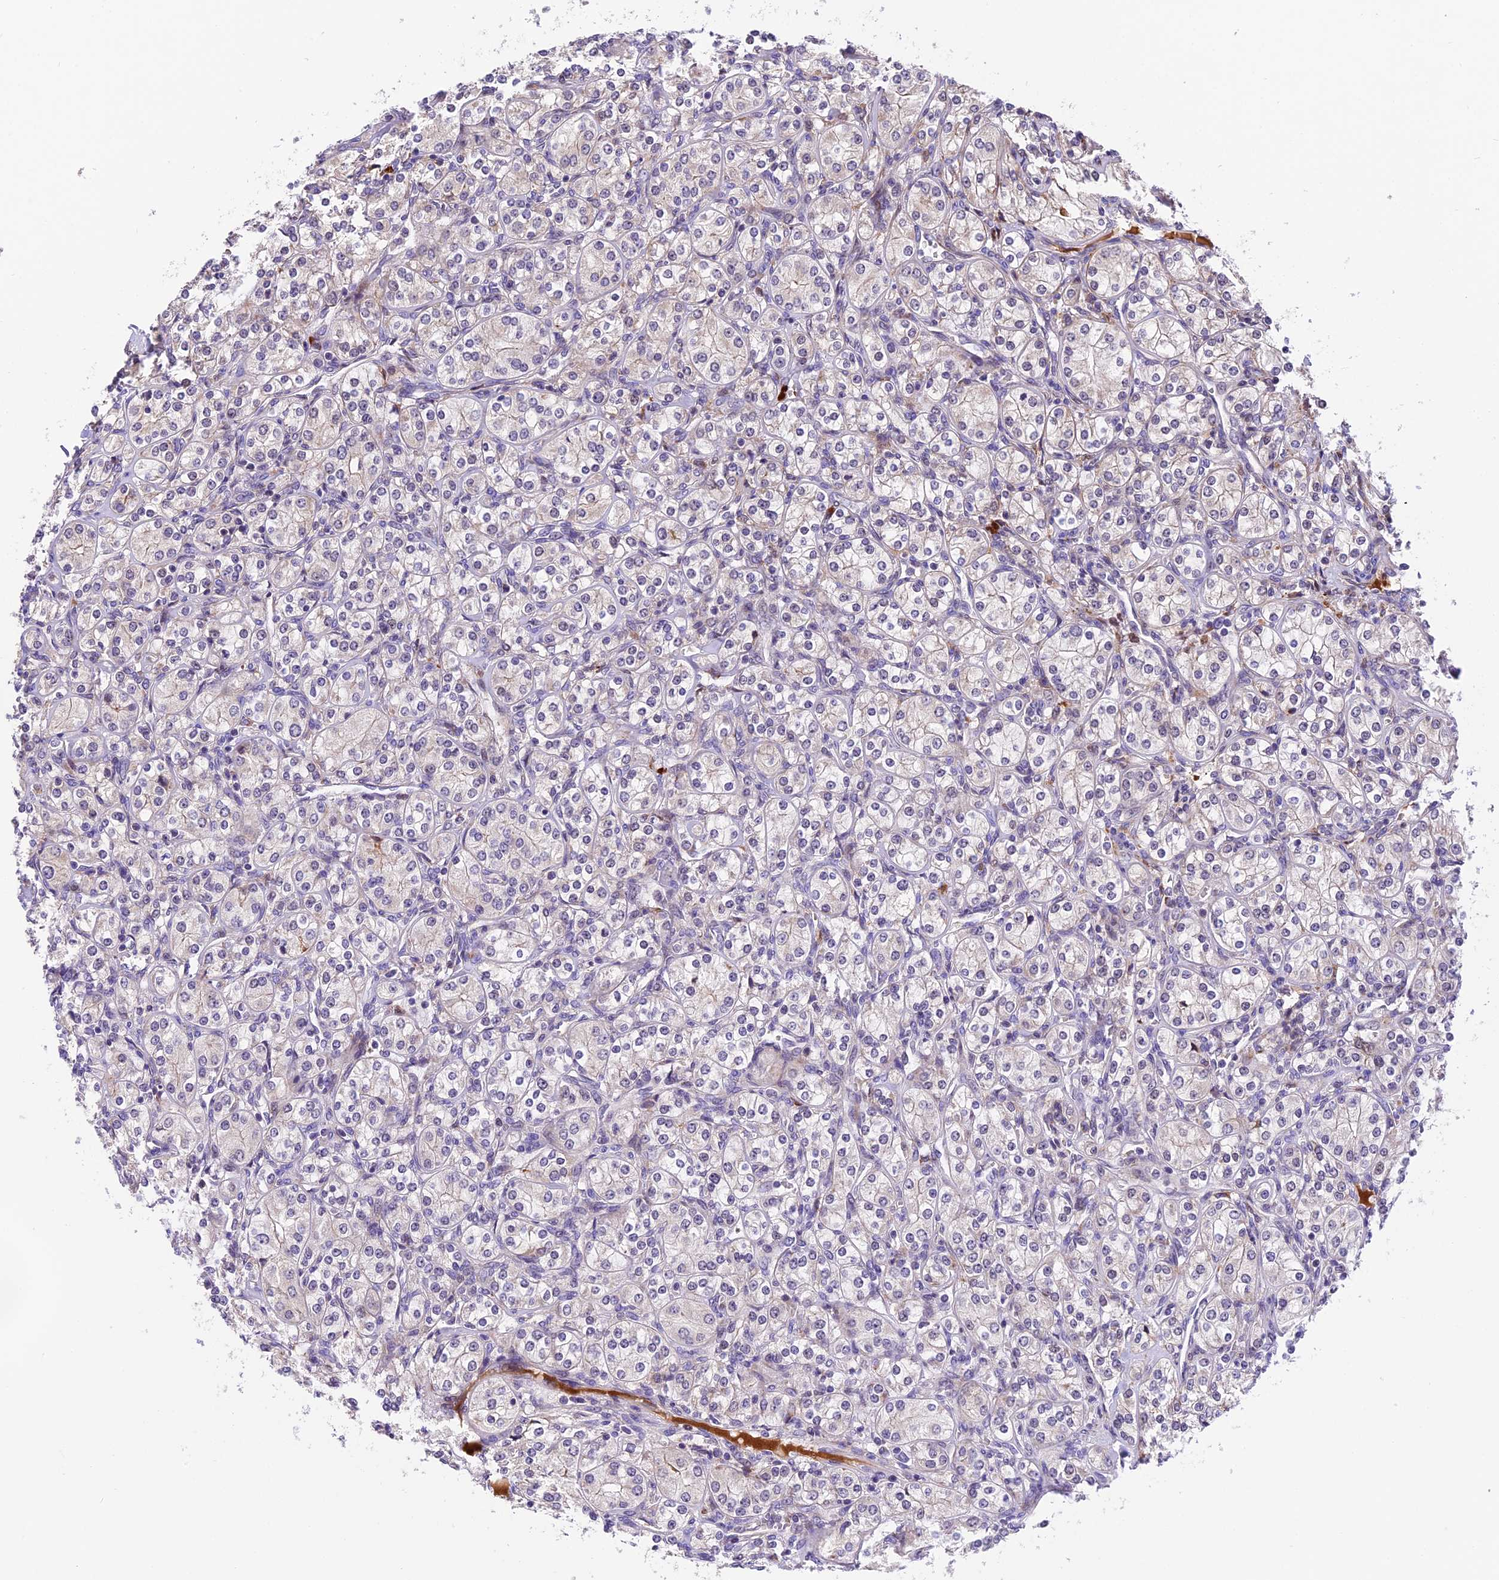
{"staining": {"intensity": "negative", "quantity": "none", "location": "none"}, "tissue": "renal cancer", "cell_type": "Tumor cells", "image_type": "cancer", "snomed": [{"axis": "morphology", "description": "Adenocarcinoma, NOS"}, {"axis": "topography", "description": "Kidney"}], "caption": "This is an IHC photomicrograph of human renal cancer (adenocarcinoma). There is no staining in tumor cells.", "gene": "FBXO45", "patient": {"sex": "male", "age": 77}}